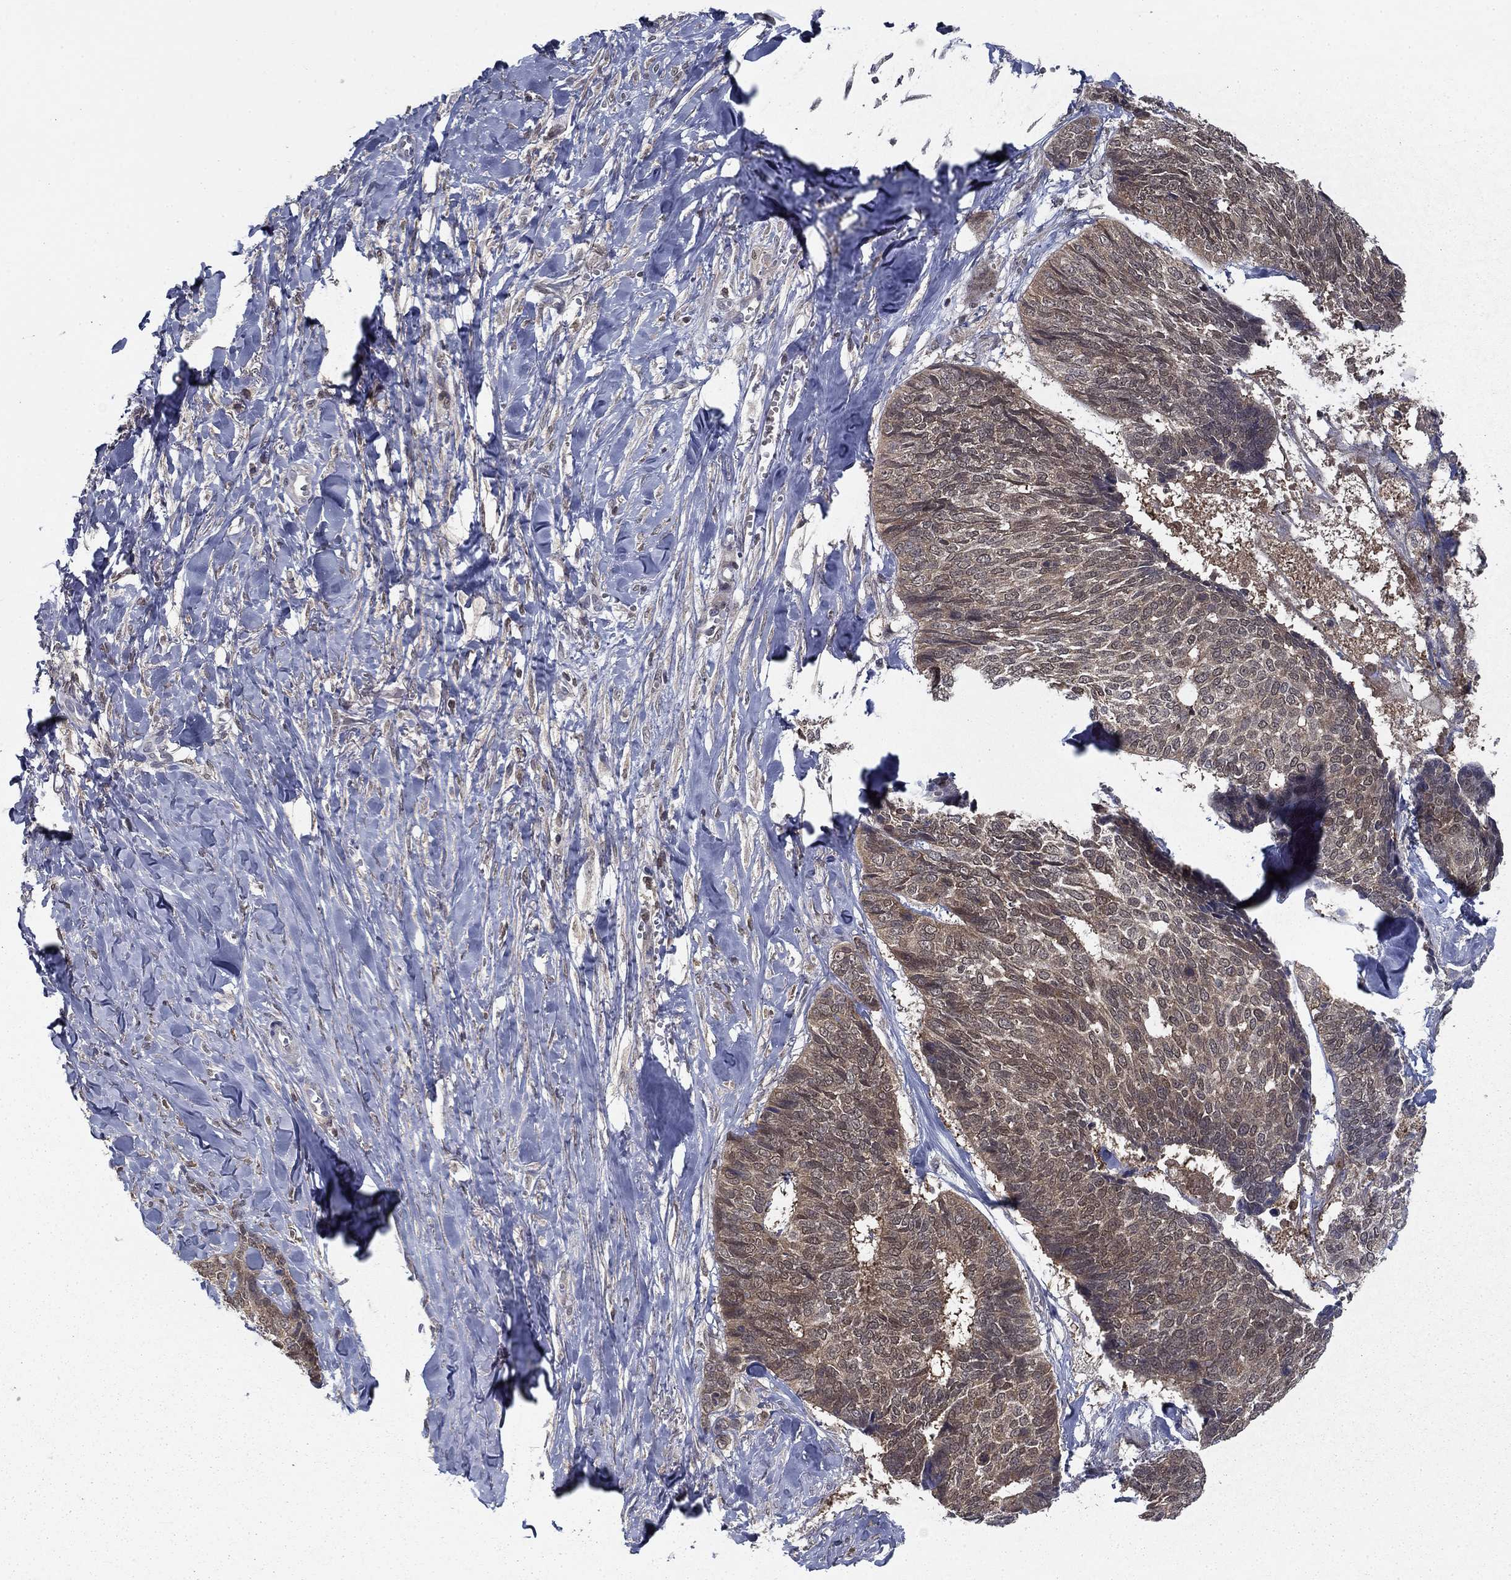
{"staining": {"intensity": "weak", "quantity": "25%-75%", "location": "cytoplasmic/membranous"}, "tissue": "skin cancer", "cell_type": "Tumor cells", "image_type": "cancer", "snomed": [{"axis": "morphology", "description": "Basal cell carcinoma"}, {"axis": "topography", "description": "Skin"}], "caption": "Protein expression analysis of skin cancer (basal cell carcinoma) reveals weak cytoplasmic/membranous expression in about 25%-75% of tumor cells. (IHC, brightfield microscopy, high magnification).", "gene": "NIT2", "patient": {"sex": "male", "age": 86}}